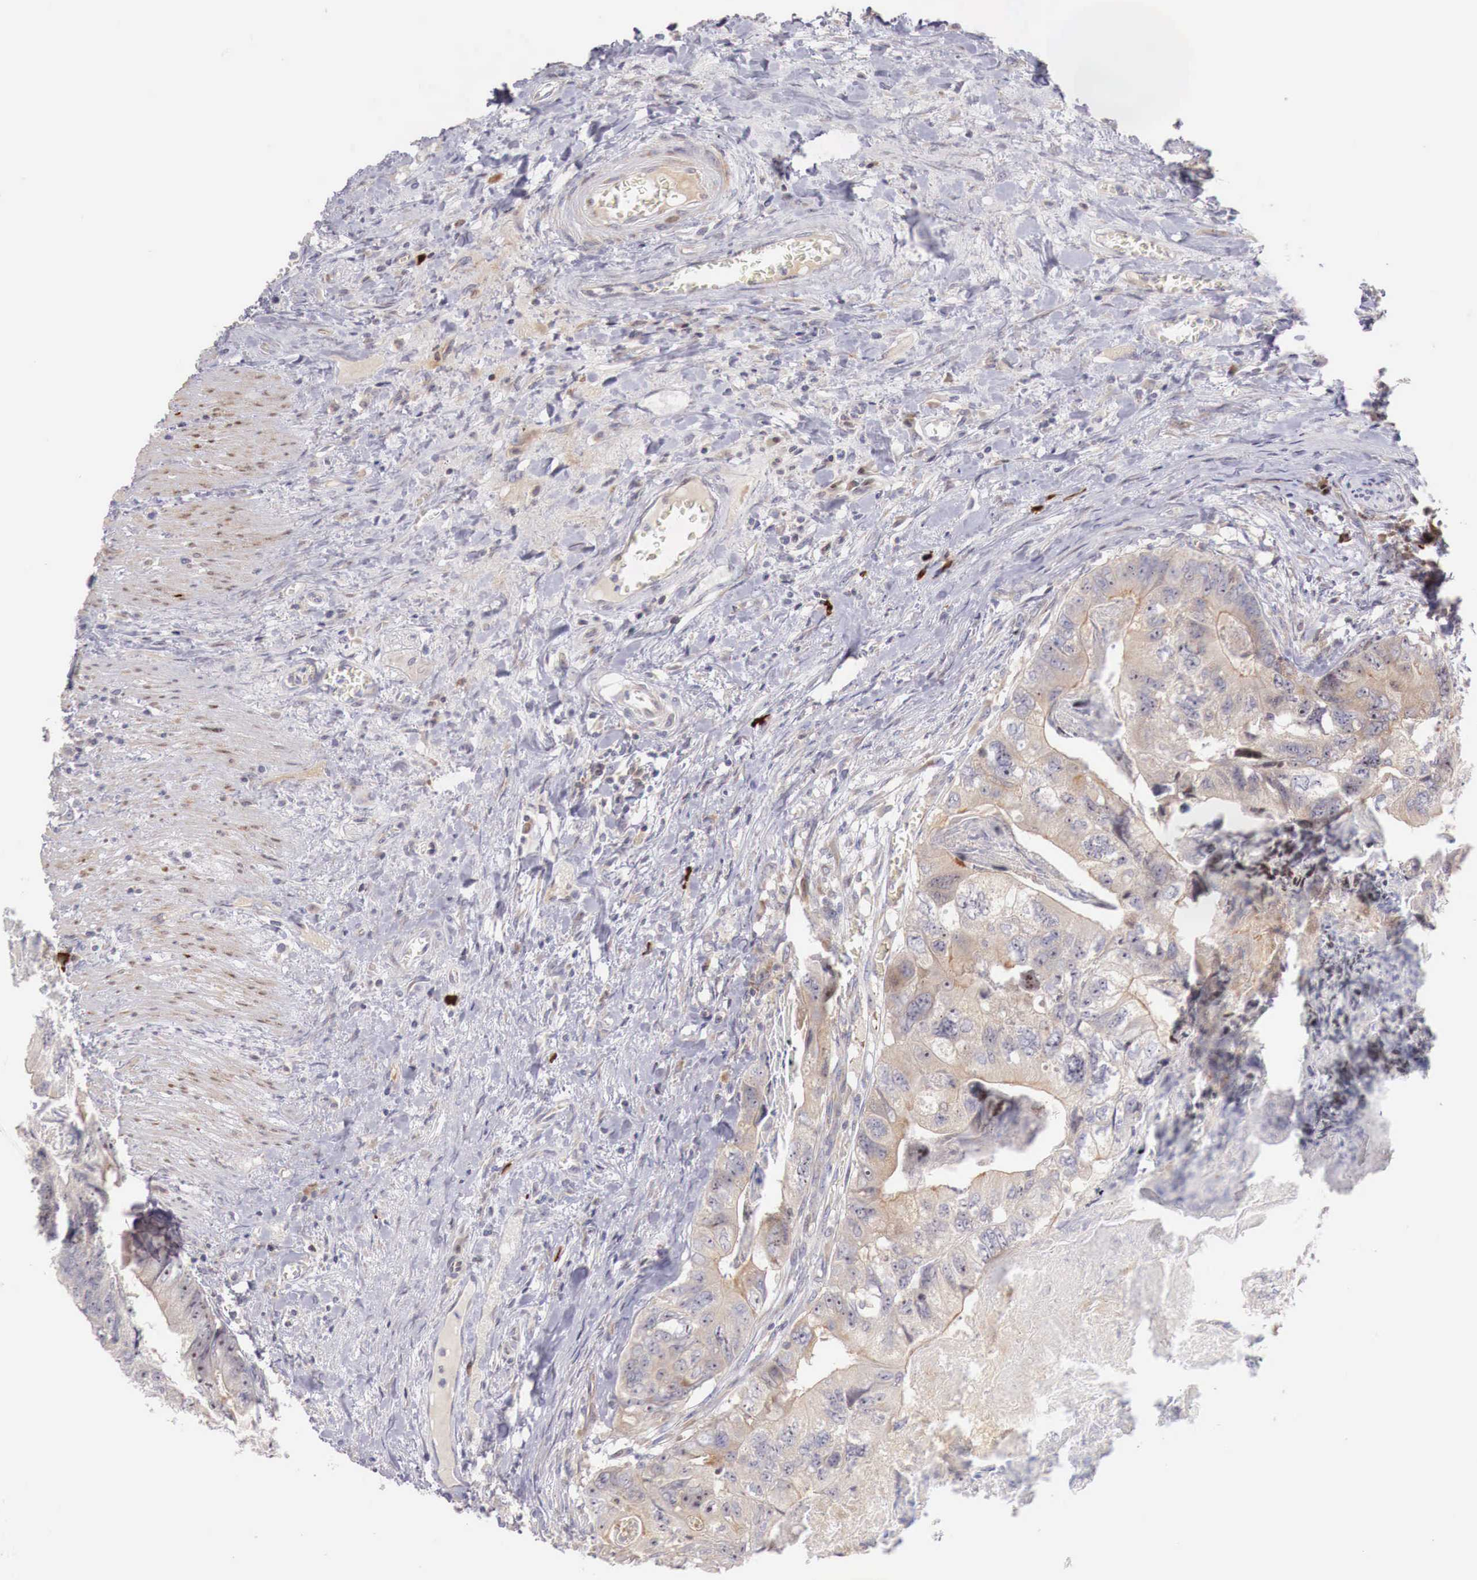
{"staining": {"intensity": "weak", "quantity": "25%-75%", "location": "cytoplasmic/membranous"}, "tissue": "colorectal cancer", "cell_type": "Tumor cells", "image_type": "cancer", "snomed": [{"axis": "morphology", "description": "Adenocarcinoma, NOS"}, {"axis": "topography", "description": "Rectum"}], "caption": "Immunohistochemical staining of colorectal adenocarcinoma shows low levels of weak cytoplasmic/membranous staining in approximately 25%-75% of tumor cells.", "gene": "CLCN5", "patient": {"sex": "female", "age": 82}}